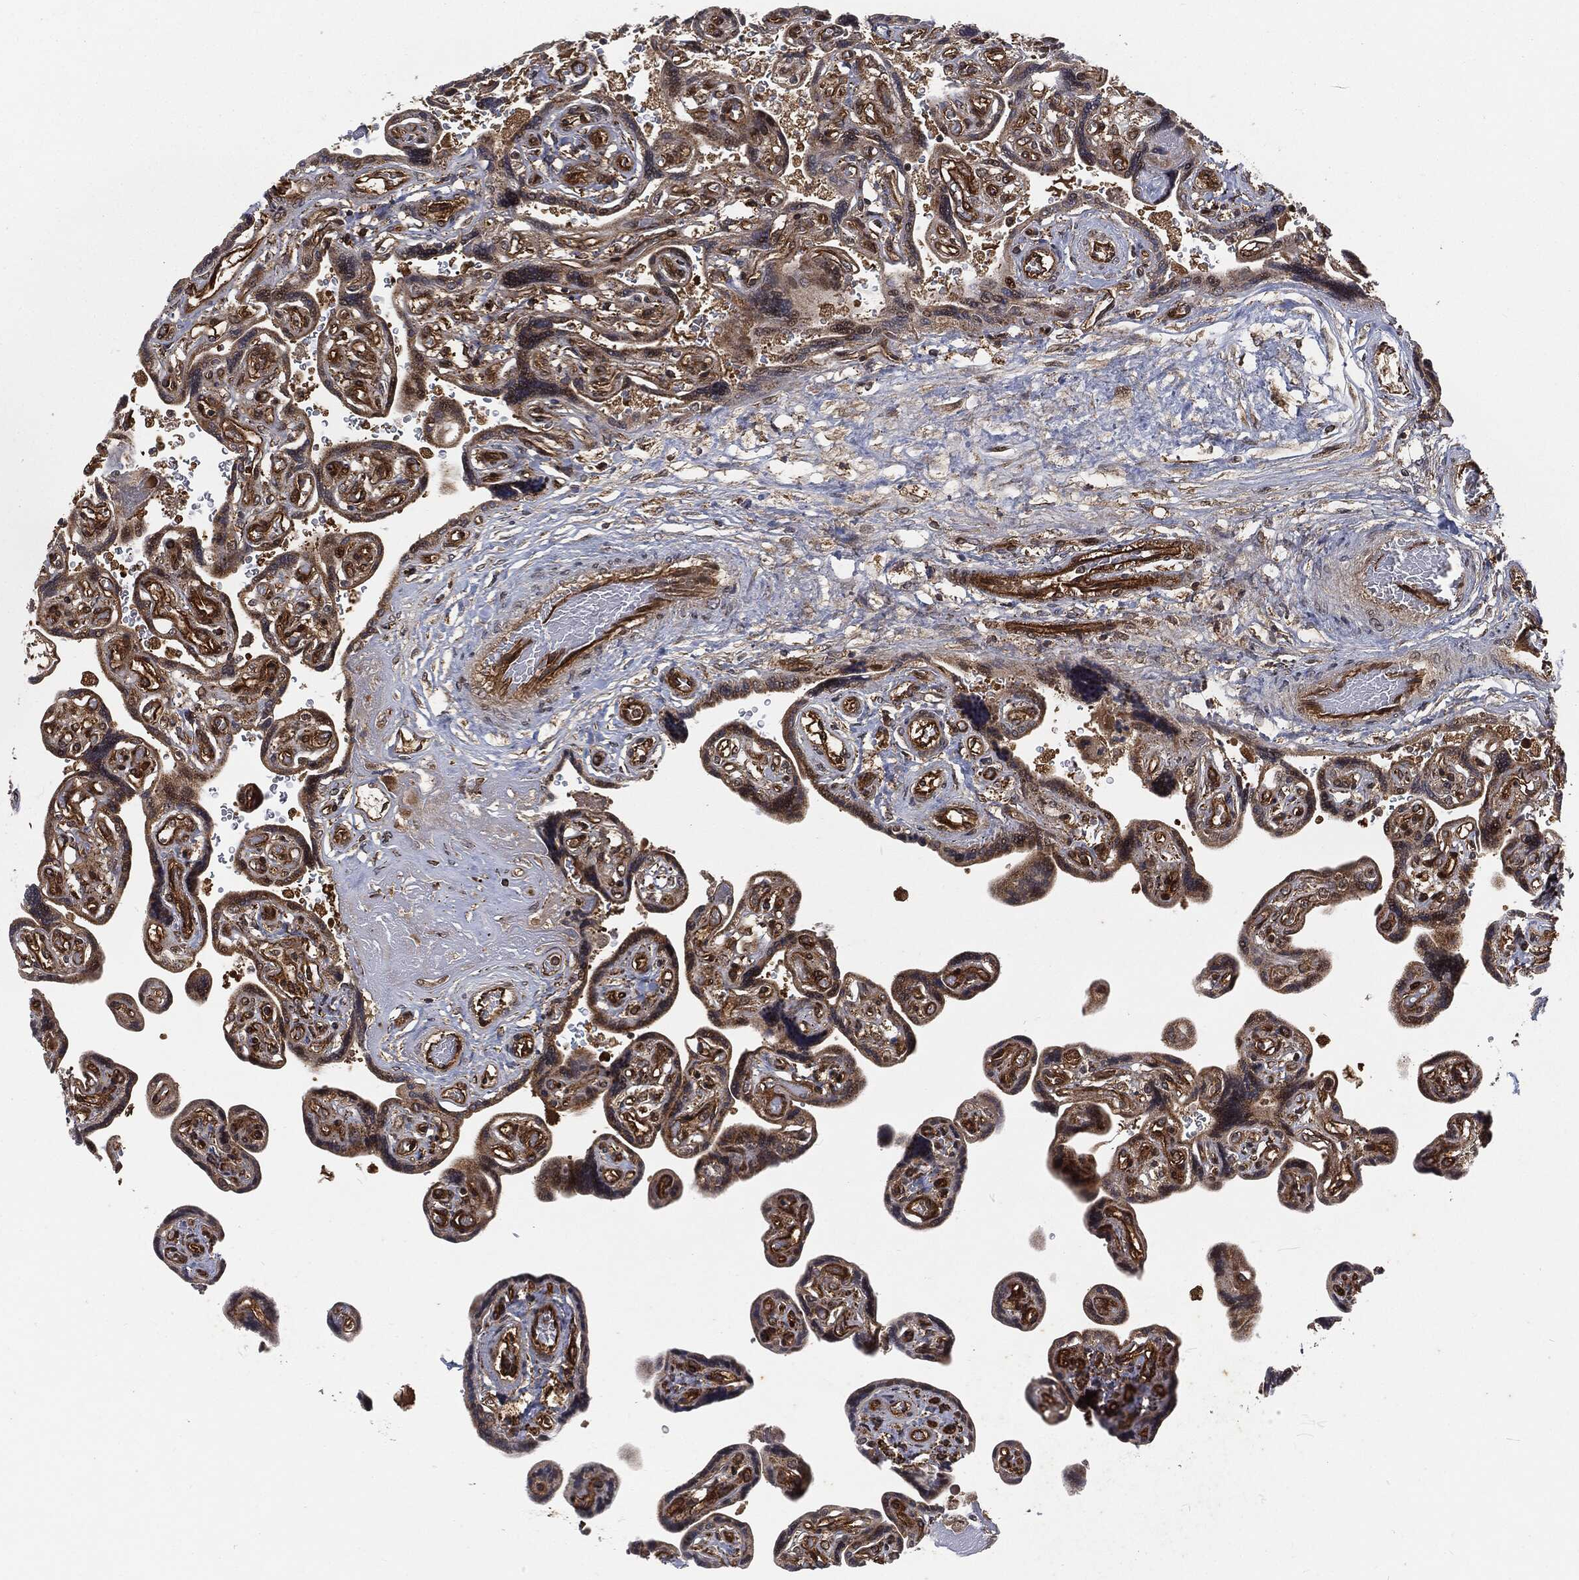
{"staining": {"intensity": "strong", "quantity": ">75%", "location": "cytoplasmic/membranous"}, "tissue": "placenta", "cell_type": "Decidual cells", "image_type": "normal", "snomed": [{"axis": "morphology", "description": "Normal tissue, NOS"}, {"axis": "topography", "description": "Placenta"}], "caption": "Protein expression analysis of benign human placenta reveals strong cytoplasmic/membranous staining in about >75% of decidual cells.", "gene": "RFTN1", "patient": {"sex": "female", "age": 32}}